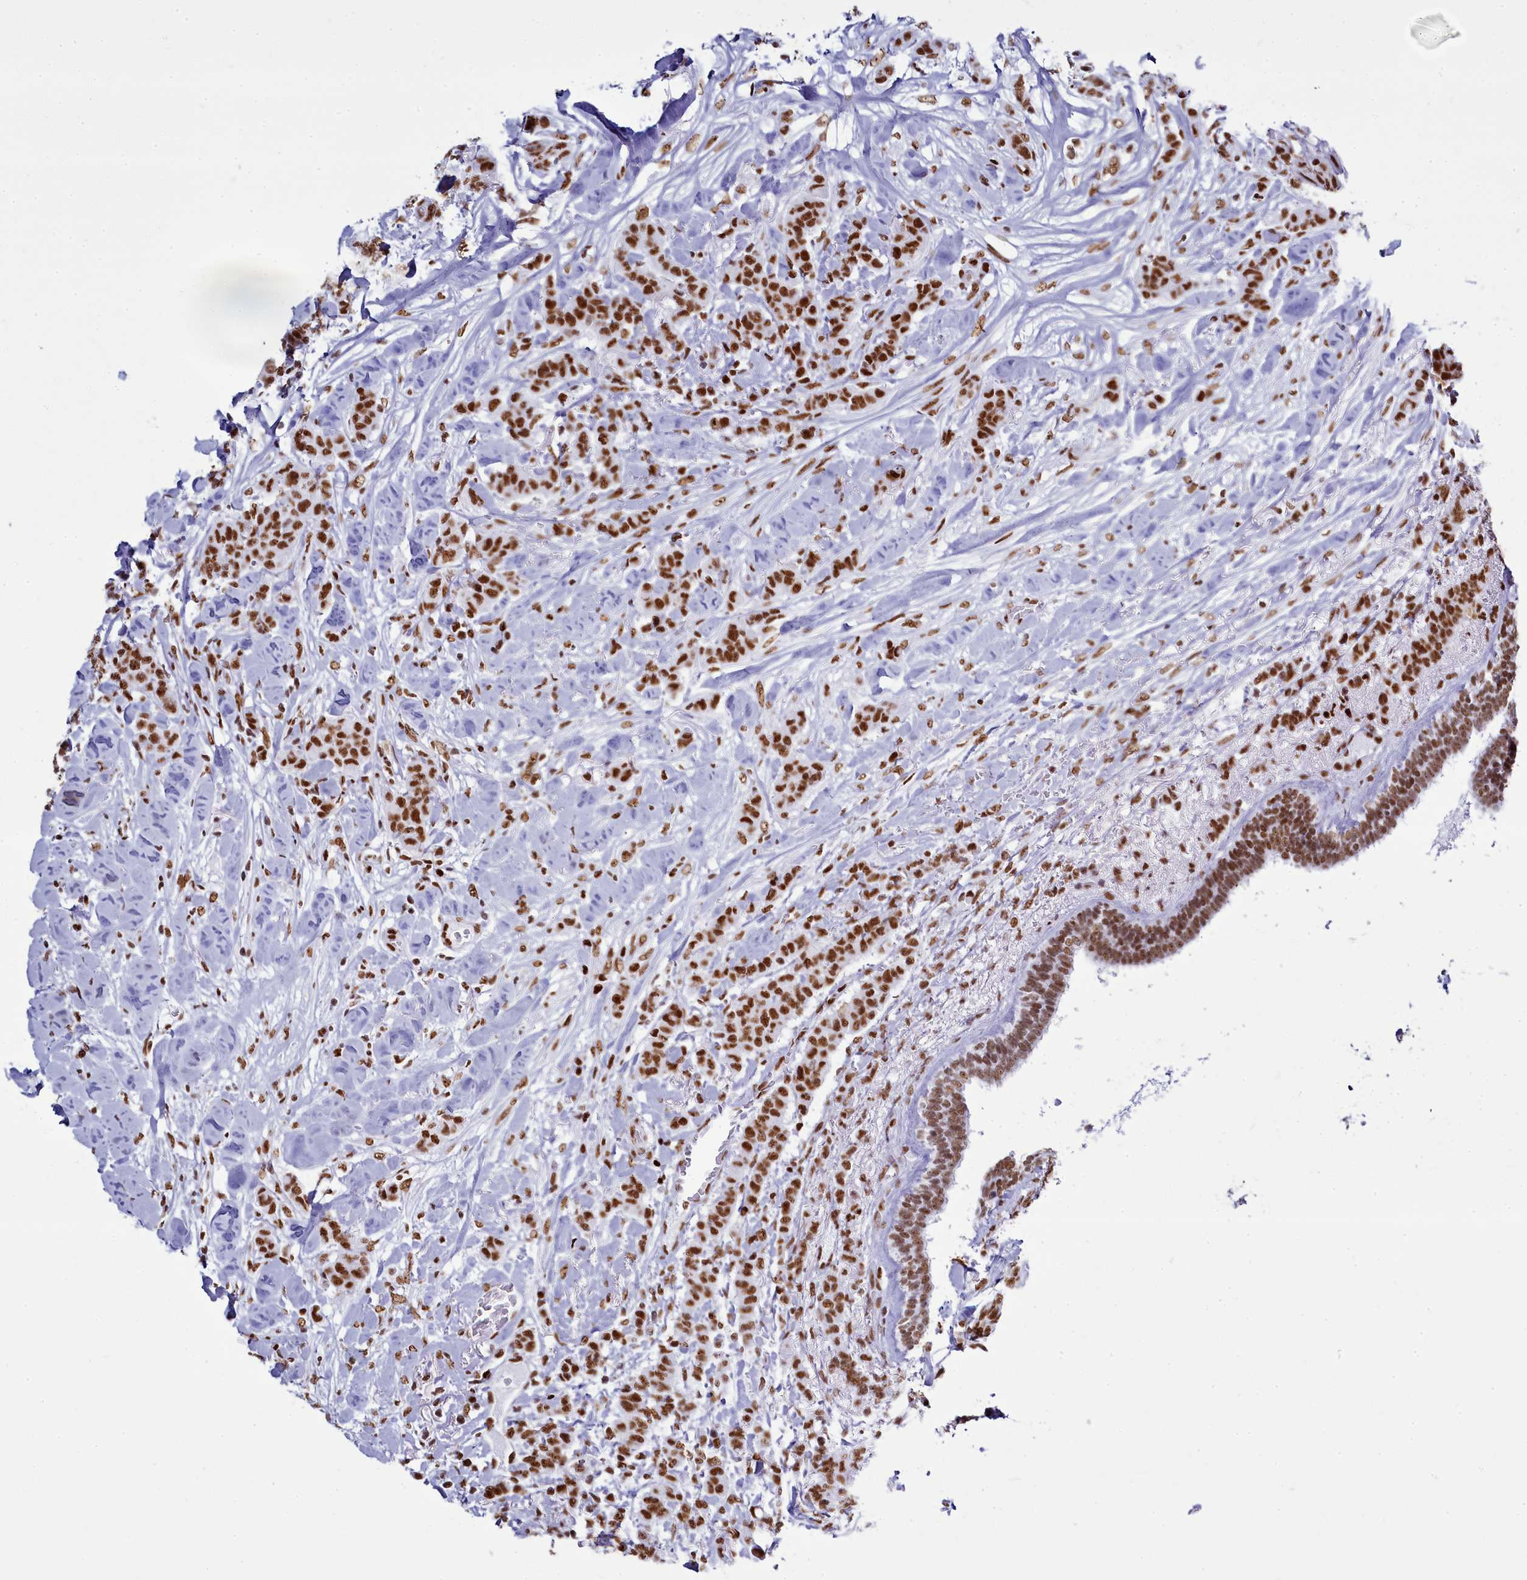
{"staining": {"intensity": "moderate", "quantity": ">75%", "location": "nuclear"}, "tissue": "breast cancer", "cell_type": "Tumor cells", "image_type": "cancer", "snomed": [{"axis": "morphology", "description": "Duct carcinoma"}, {"axis": "topography", "description": "Breast"}], "caption": "The micrograph reveals immunohistochemical staining of breast cancer (intraductal carcinoma). There is moderate nuclear positivity is appreciated in about >75% of tumor cells.", "gene": "RALY", "patient": {"sex": "female", "age": 40}}